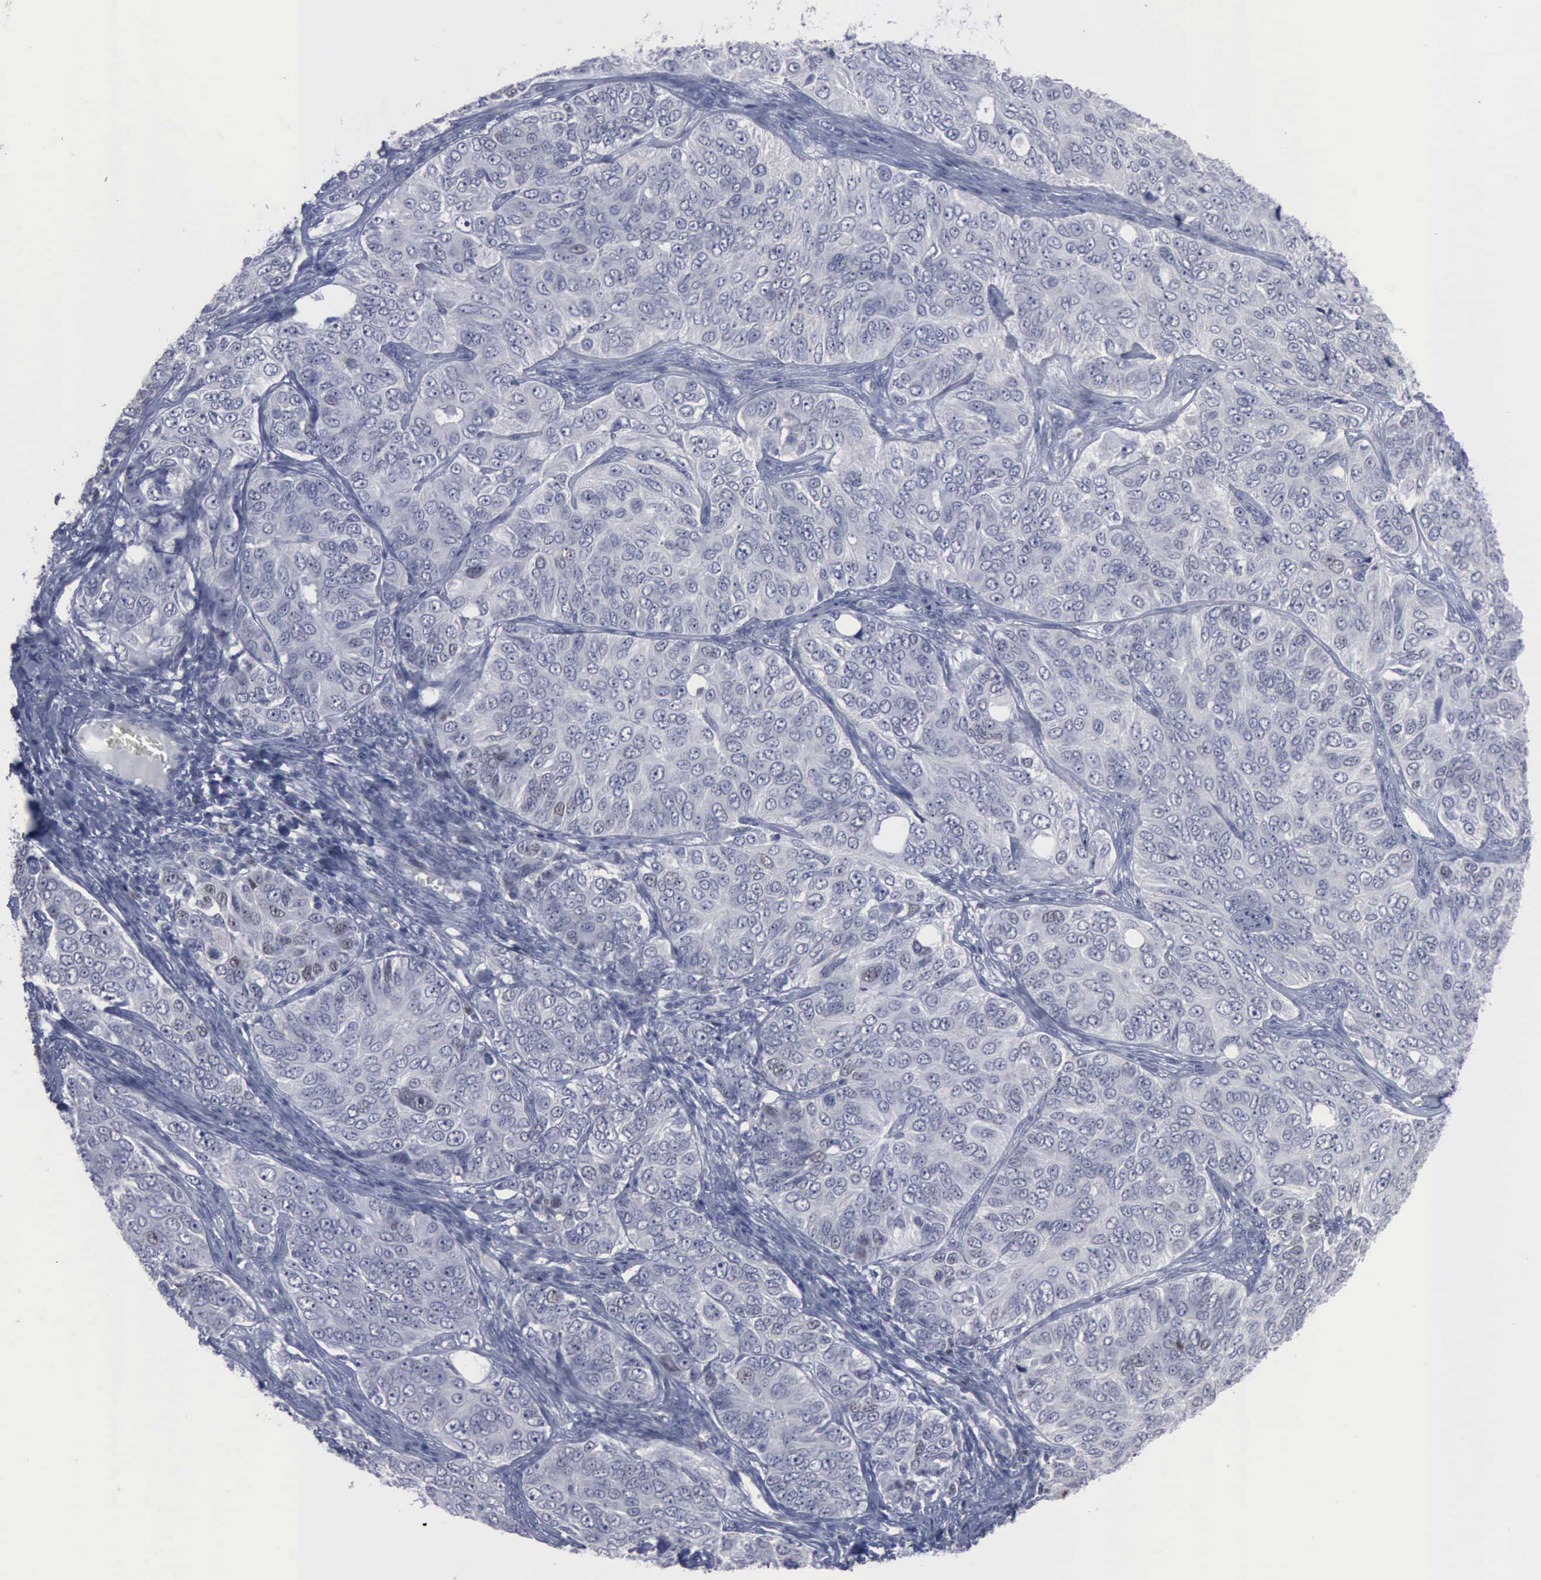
{"staining": {"intensity": "weak", "quantity": "<25%", "location": "nuclear"}, "tissue": "ovarian cancer", "cell_type": "Tumor cells", "image_type": "cancer", "snomed": [{"axis": "morphology", "description": "Carcinoma, endometroid"}, {"axis": "topography", "description": "Ovary"}], "caption": "The photomicrograph demonstrates no staining of tumor cells in ovarian cancer.", "gene": "MCM5", "patient": {"sex": "female", "age": 51}}